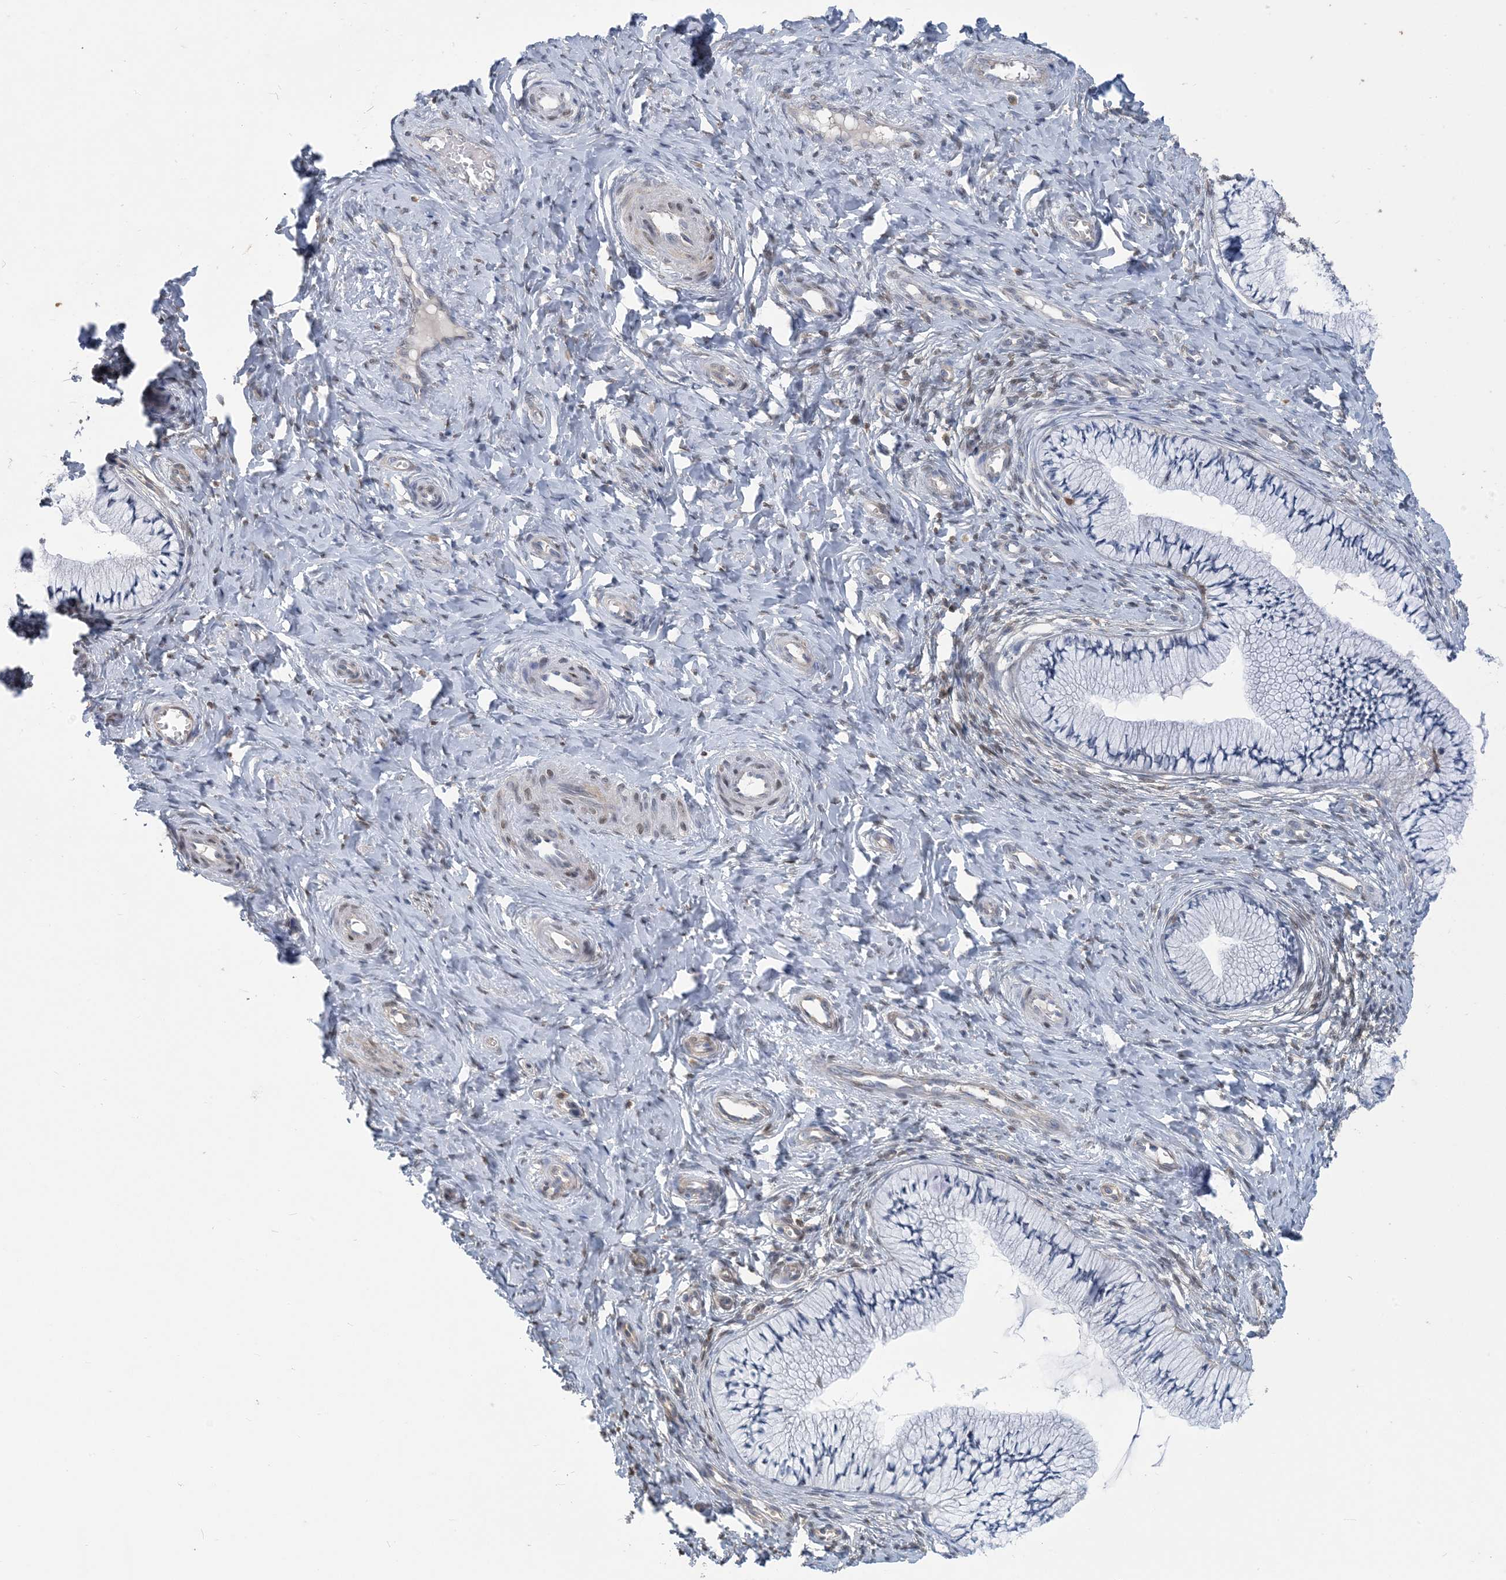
{"staining": {"intensity": "negative", "quantity": "none", "location": "none"}, "tissue": "cervix", "cell_type": "Glandular cells", "image_type": "normal", "snomed": [{"axis": "morphology", "description": "Normal tissue, NOS"}, {"axis": "topography", "description": "Cervix"}], "caption": "This is an immunohistochemistry photomicrograph of unremarkable cervix. There is no positivity in glandular cells.", "gene": "ZC3H12A", "patient": {"sex": "female", "age": 36}}